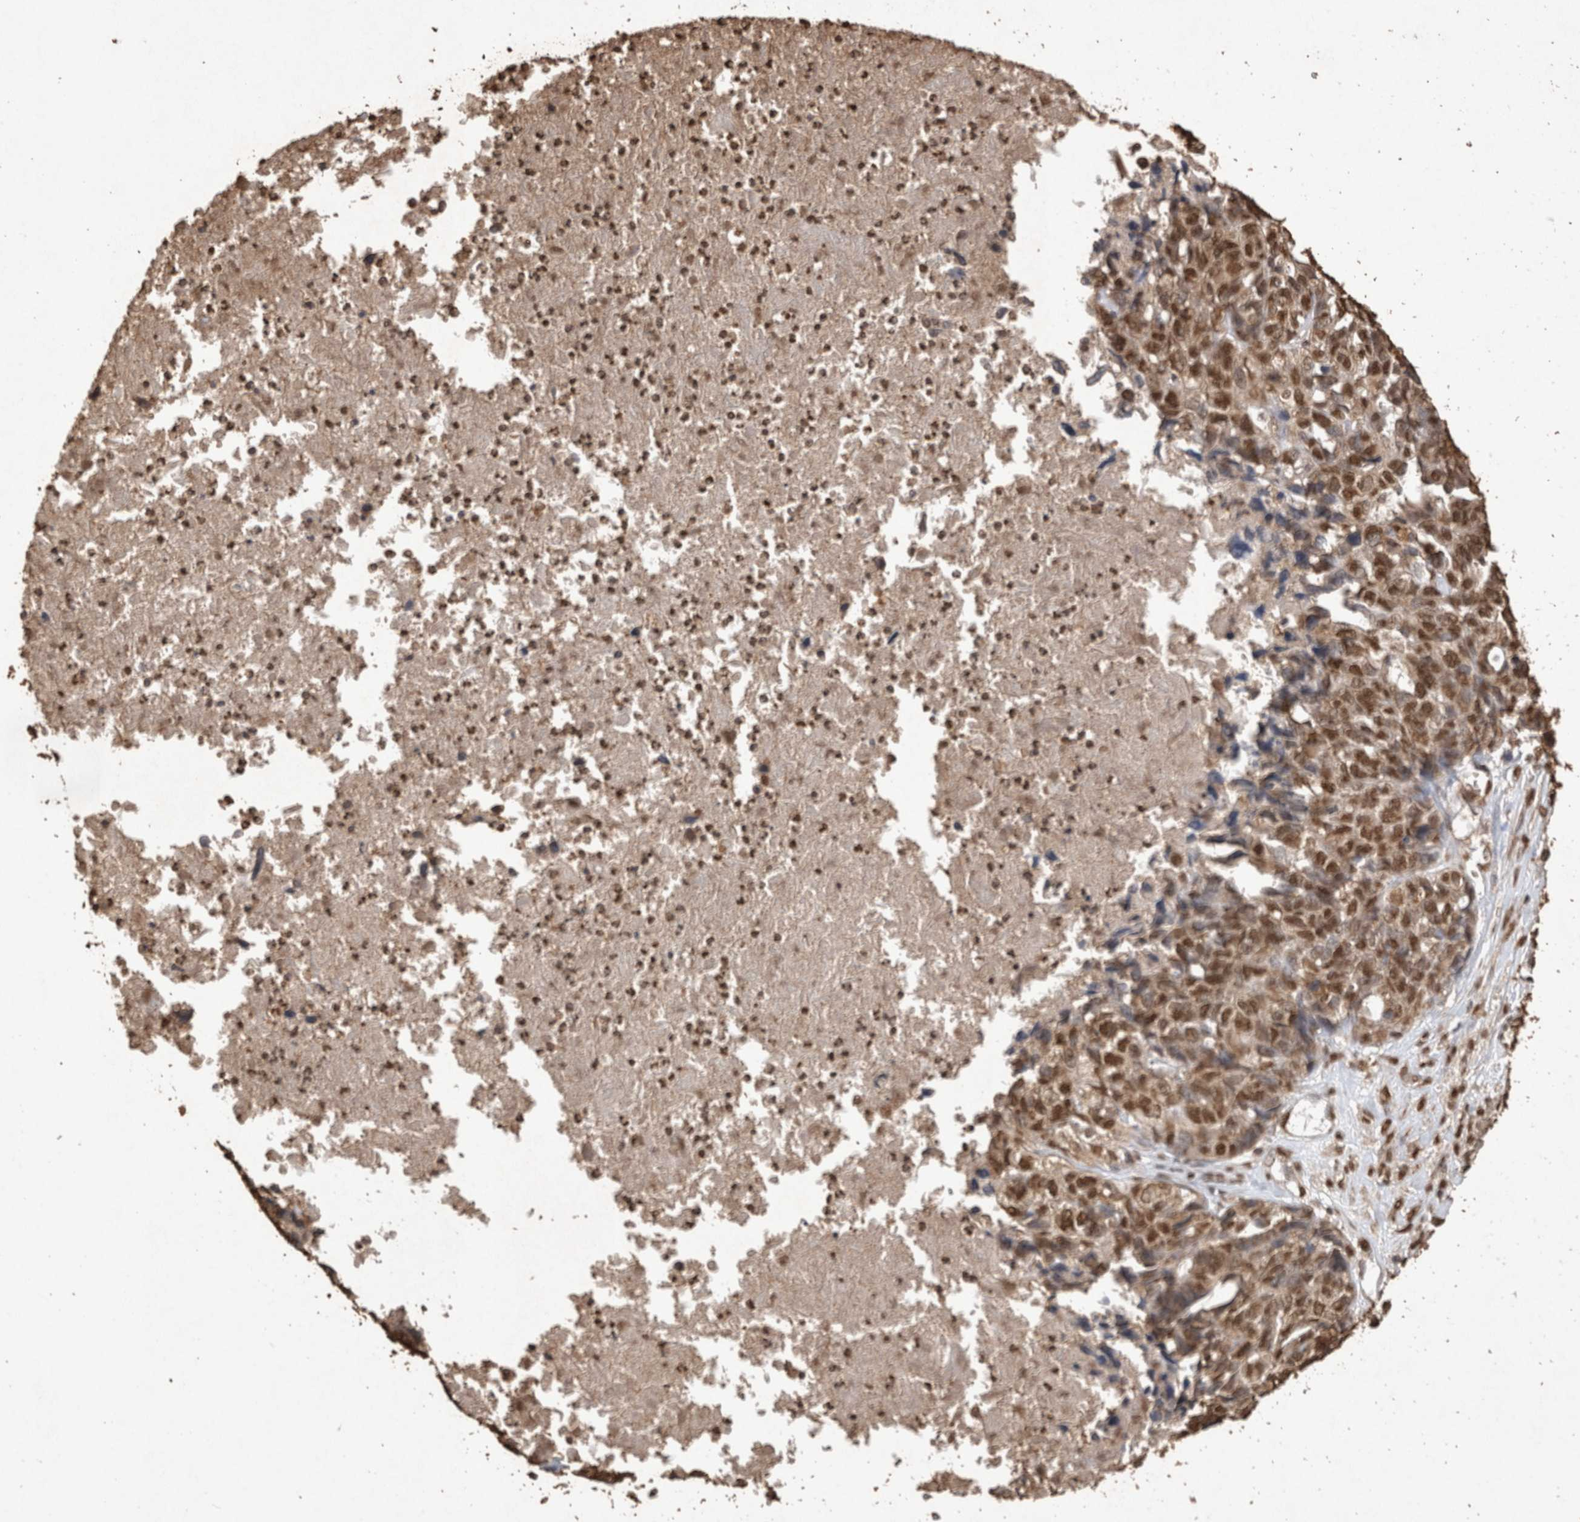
{"staining": {"intensity": "moderate", "quantity": ">75%", "location": "nuclear"}, "tissue": "ovarian cancer", "cell_type": "Tumor cells", "image_type": "cancer", "snomed": [{"axis": "morphology", "description": "Cystadenocarcinoma, serous, NOS"}, {"axis": "topography", "description": "Ovary"}], "caption": "An immunohistochemistry micrograph of tumor tissue is shown. Protein staining in brown labels moderate nuclear positivity in ovarian cancer (serous cystadenocarcinoma) within tumor cells.", "gene": "OAS2", "patient": {"sex": "female", "age": 79}}